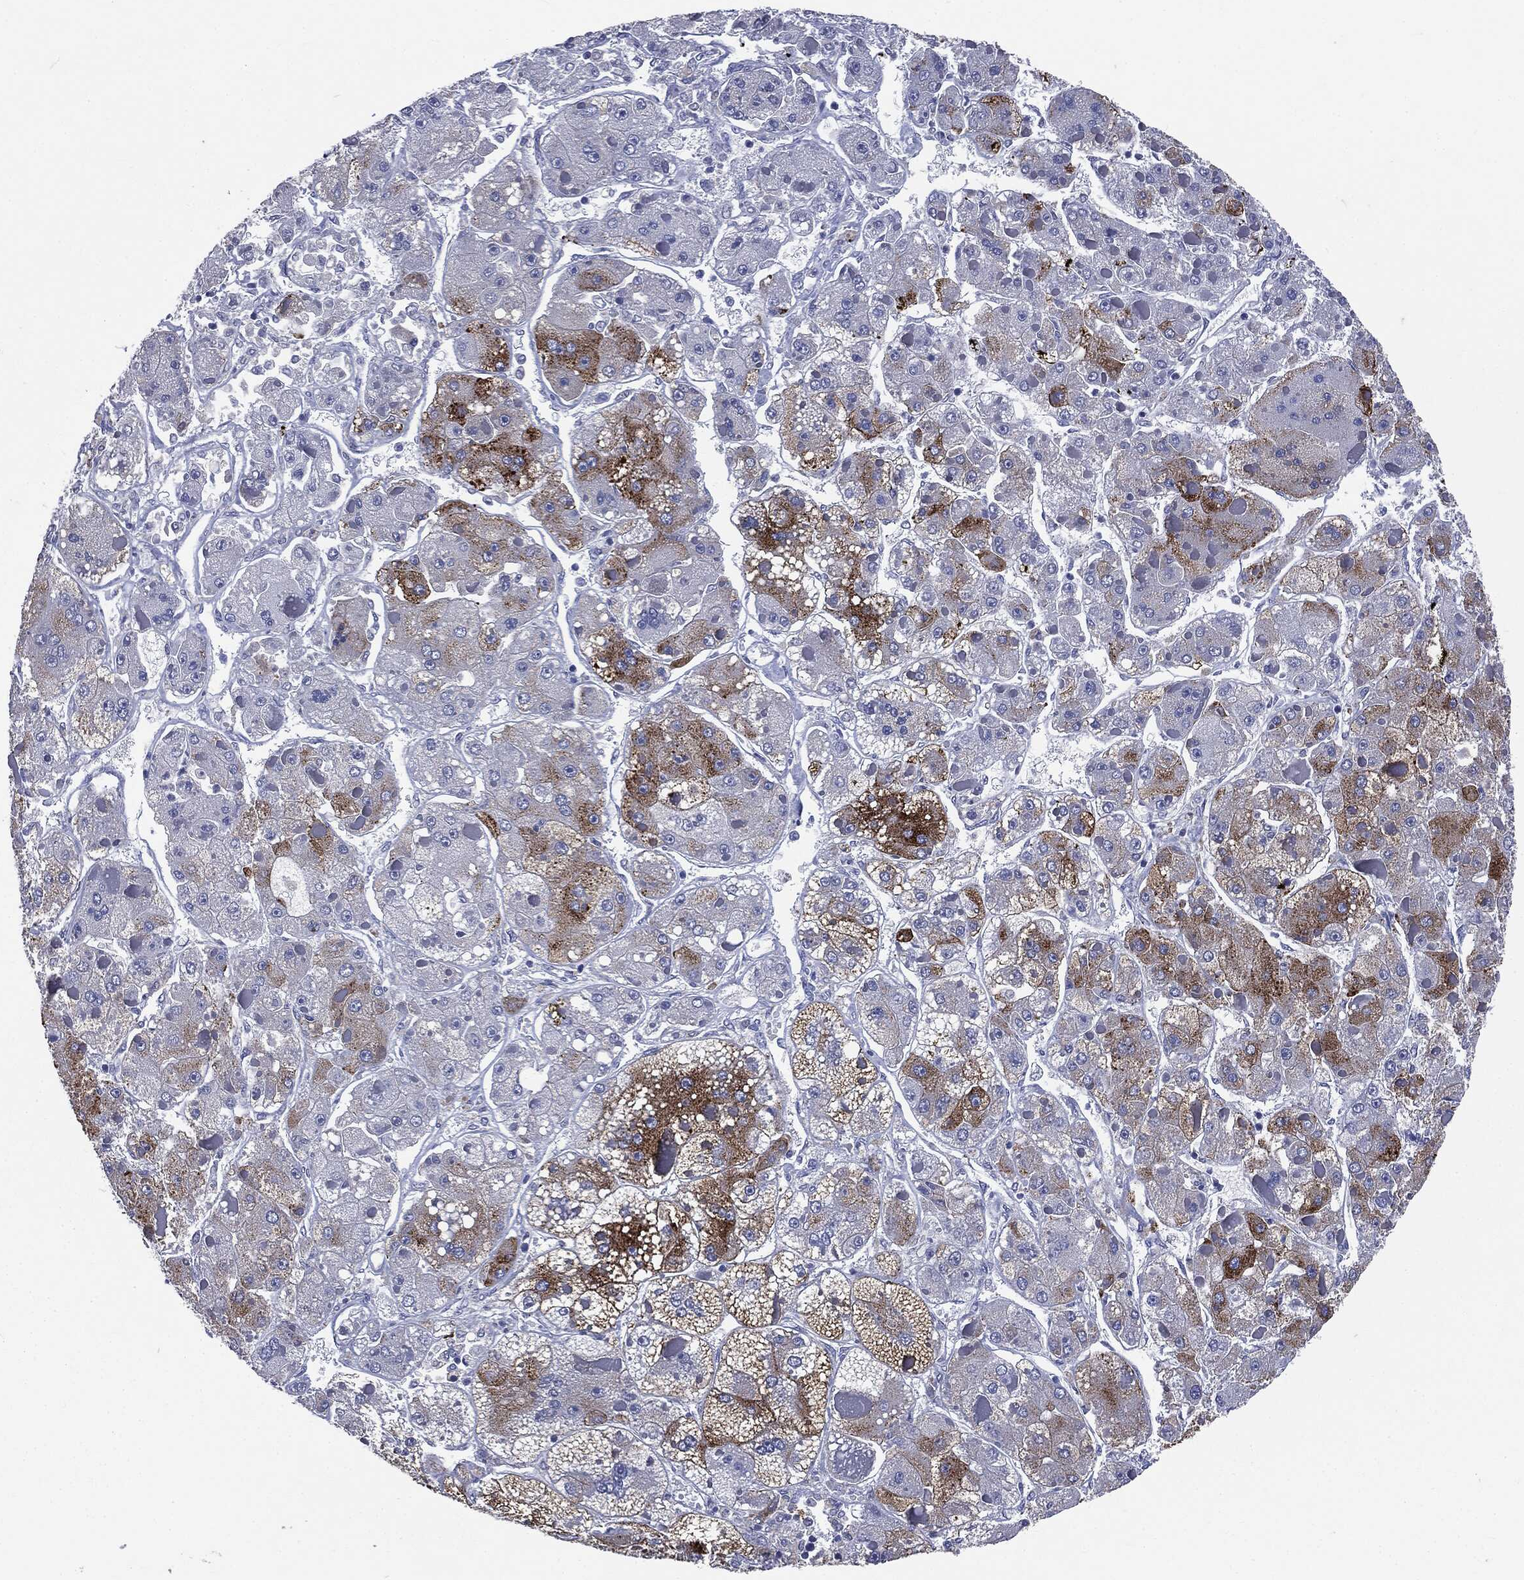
{"staining": {"intensity": "strong", "quantity": "<25%", "location": "cytoplasmic/membranous"}, "tissue": "liver cancer", "cell_type": "Tumor cells", "image_type": "cancer", "snomed": [{"axis": "morphology", "description": "Carcinoma, Hepatocellular, NOS"}, {"axis": "topography", "description": "Liver"}], "caption": "Immunohistochemical staining of human hepatocellular carcinoma (liver) displays strong cytoplasmic/membranous protein expression in about <25% of tumor cells. (DAB IHC, brown staining for protein, blue staining for nuclei).", "gene": "PTGS2", "patient": {"sex": "female", "age": 73}}